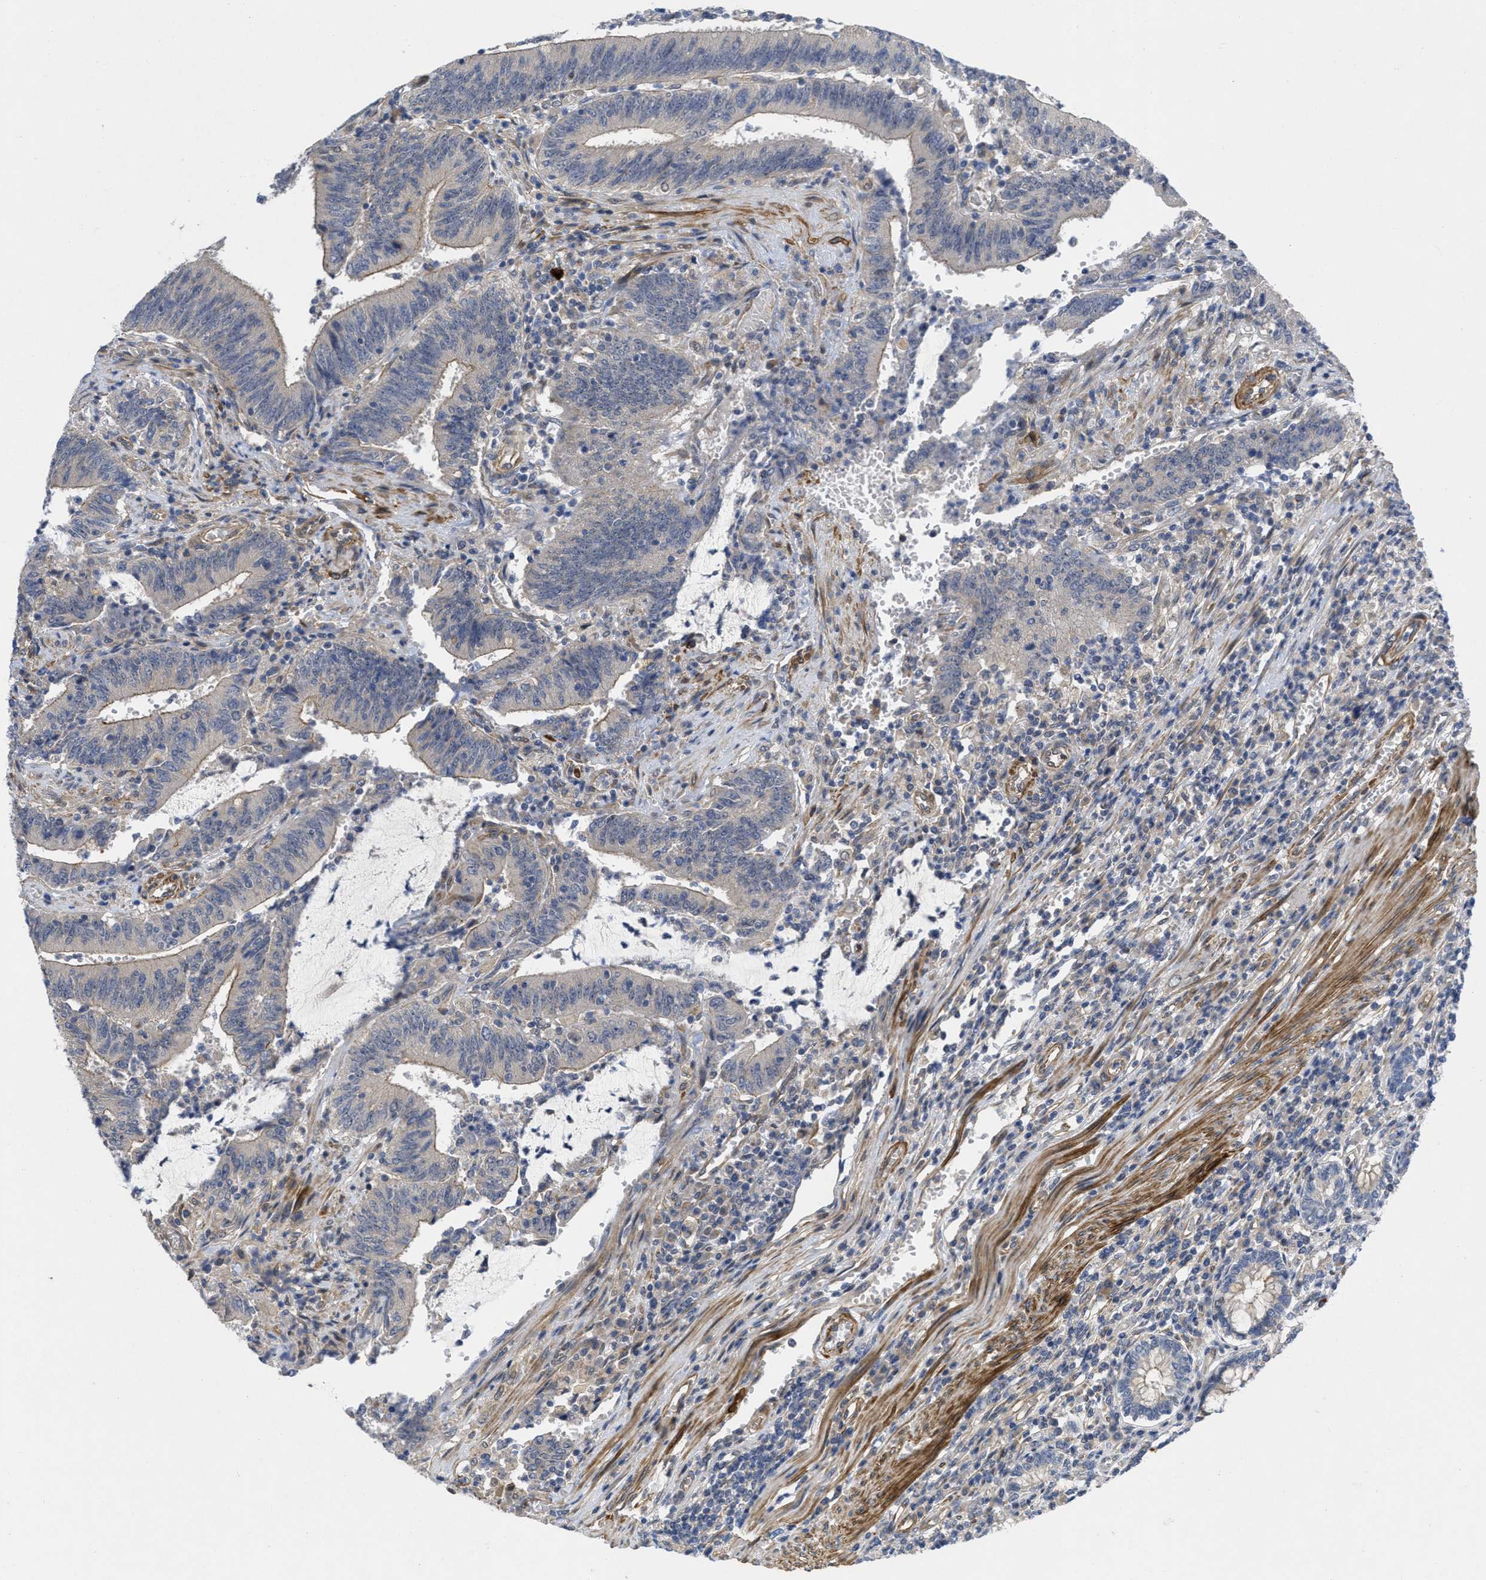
{"staining": {"intensity": "weak", "quantity": "<25%", "location": "cytoplasmic/membranous"}, "tissue": "colorectal cancer", "cell_type": "Tumor cells", "image_type": "cancer", "snomed": [{"axis": "morphology", "description": "Normal tissue, NOS"}, {"axis": "morphology", "description": "Adenocarcinoma, NOS"}, {"axis": "topography", "description": "Rectum"}], "caption": "Image shows no protein expression in tumor cells of colorectal cancer (adenocarcinoma) tissue. (DAB (3,3'-diaminobenzidine) immunohistochemistry (IHC) visualized using brightfield microscopy, high magnification).", "gene": "ARHGEF26", "patient": {"sex": "female", "age": 66}}